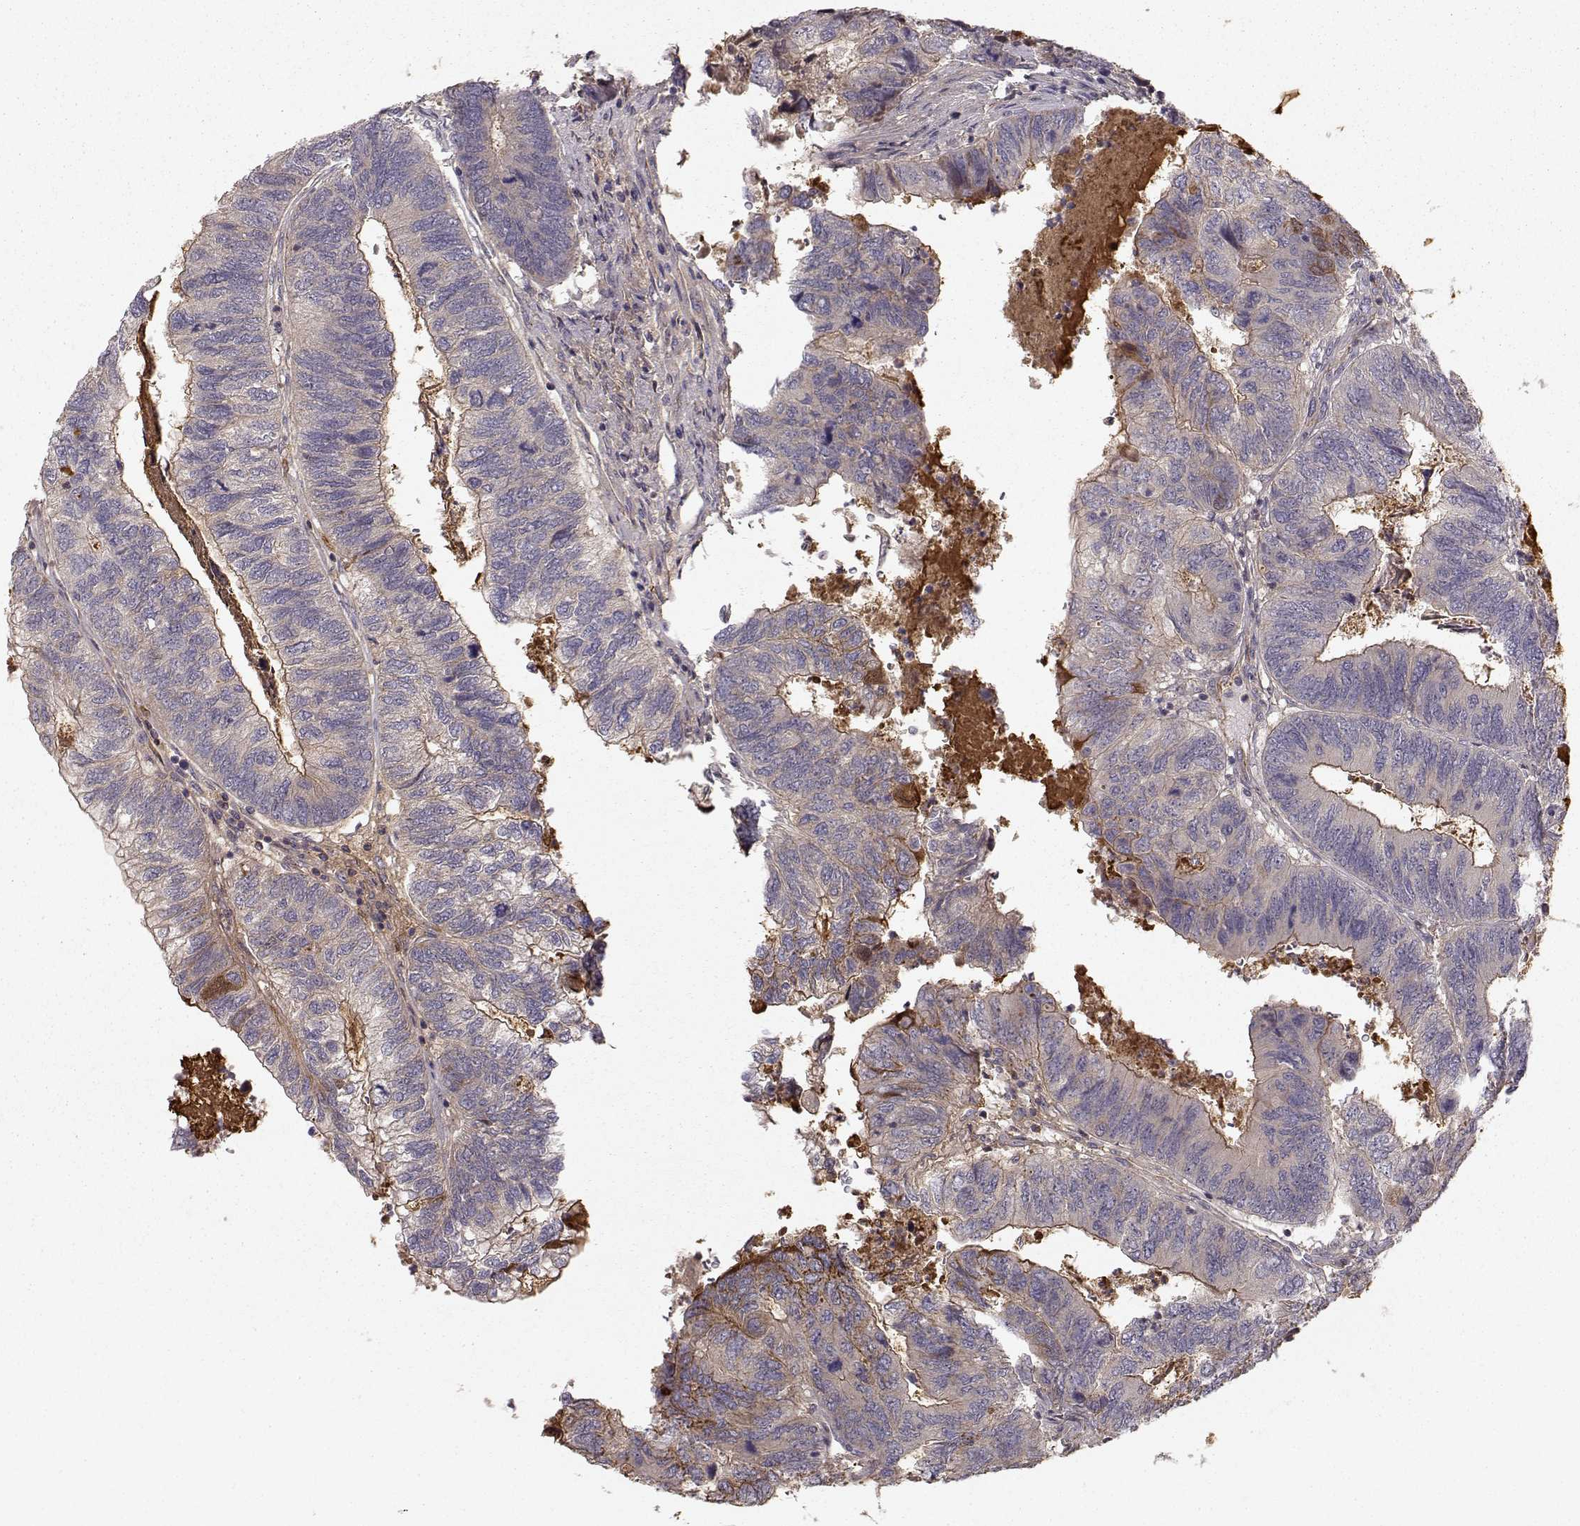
{"staining": {"intensity": "weak", "quantity": "<25%", "location": "cytoplasmic/membranous"}, "tissue": "colorectal cancer", "cell_type": "Tumor cells", "image_type": "cancer", "snomed": [{"axis": "morphology", "description": "Adenocarcinoma, NOS"}, {"axis": "topography", "description": "Colon"}], "caption": "This is an IHC image of colorectal adenocarcinoma. There is no staining in tumor cells.", "gene": "WNT6", "patient": {"sex": "female", "age": 67}}